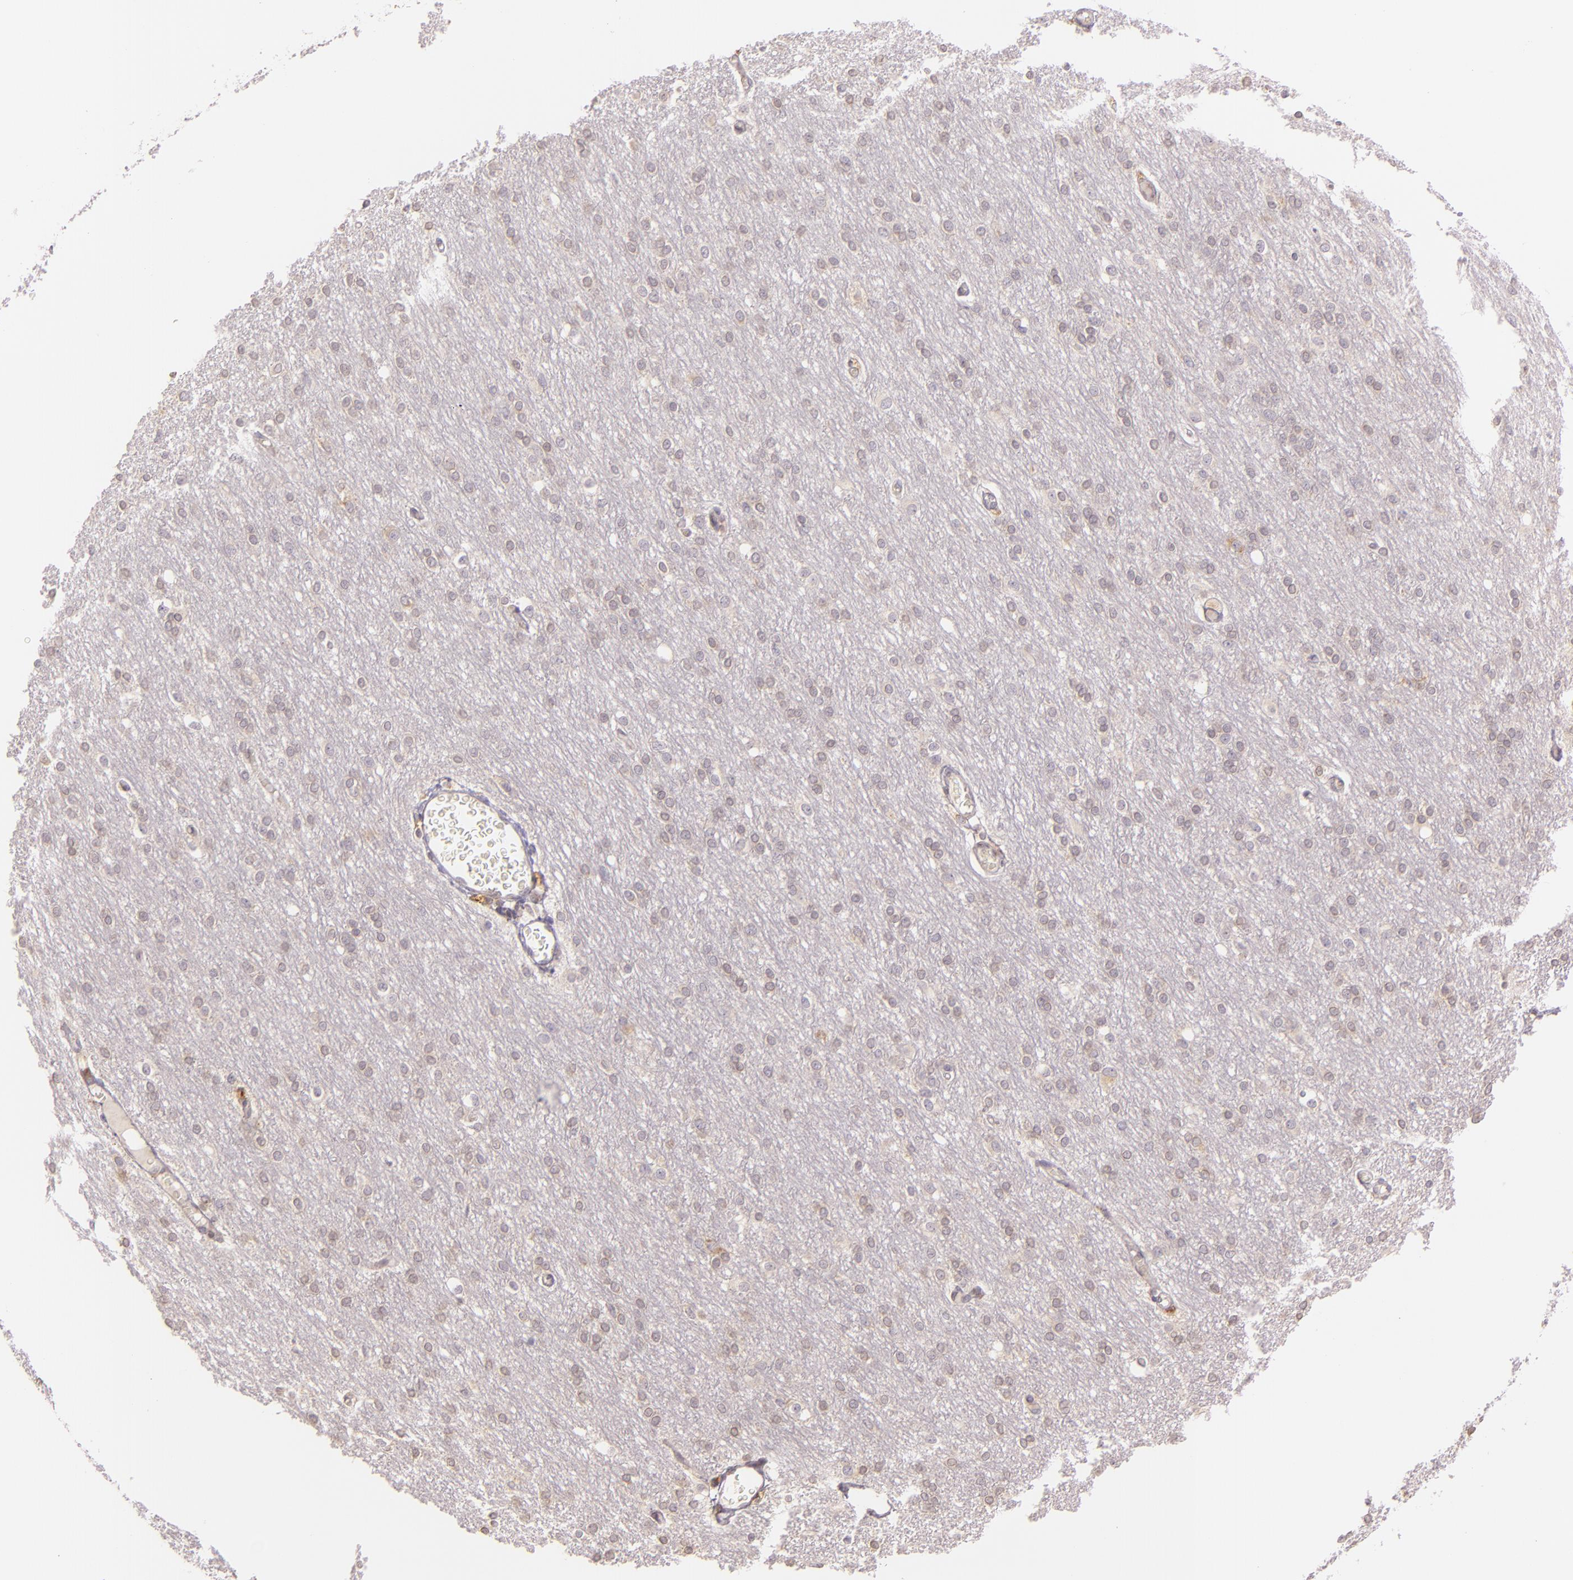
{"staining": {"intensity": "negative", "quantity": "none", "location": "none"}, "tissue": "cerebral cortex", "cell_type": "Endothelial cells", "image_type": "normal", "snomed": [{"axis": "morphology", "description": "Normal tissue, NOS"}, {"axis": "morphology", "description": "Inflammation, NOS"}, {"axis": "topography", "description": "Cerebral cortex"}], "caption": "Endothelial cells are negative for protein expression in normal human cerebral cortex. (DAB immunohistochemistry (IHC) with hematoxylin counter stain).", "gene": "LGMN", "patient": {"sex": "male", "age": 6}}